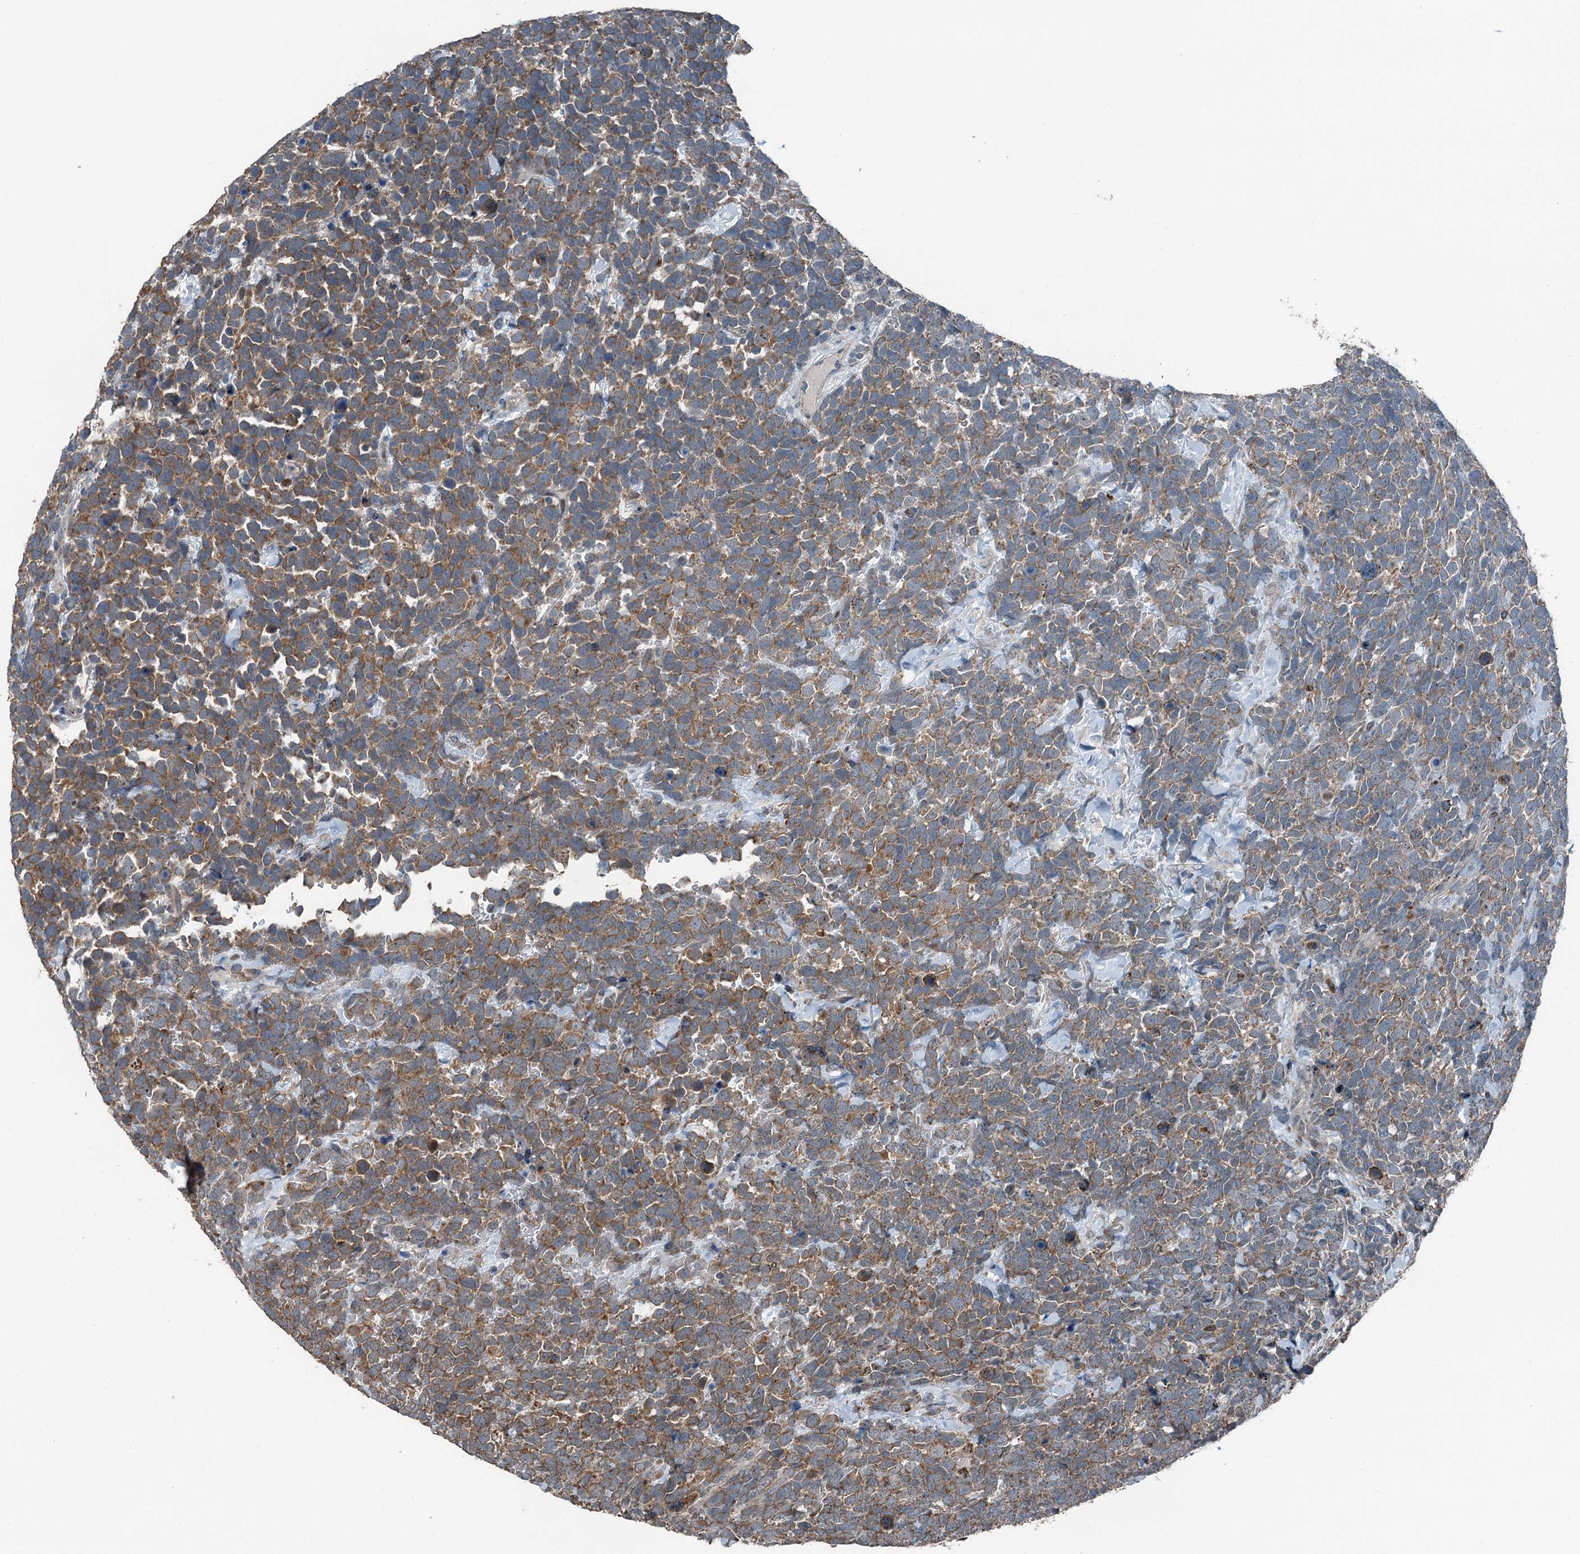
{"staining": {"intensity": "moderate", "quantity": ">75%", "location": "cytoplasmic/membranous"}, "tissue": "urothelial cancer", "cell_type": "Tumor cells", "image_type": "cancer", "snomed": [{"axis": "morphology", "description": "Urothelial carcinoma, High grade"}, {"axis": "topography", "description": "Urinary bladder"}], "caption": "Human urothelial carcinoma (high-grade) stained for a protein (brown) reveals moderate cytoplasmic/membranous positive staining in approximately >75% of tumor cells.", "gene": "BMERB1", "patient": {"sex": "female", "age": 82}}